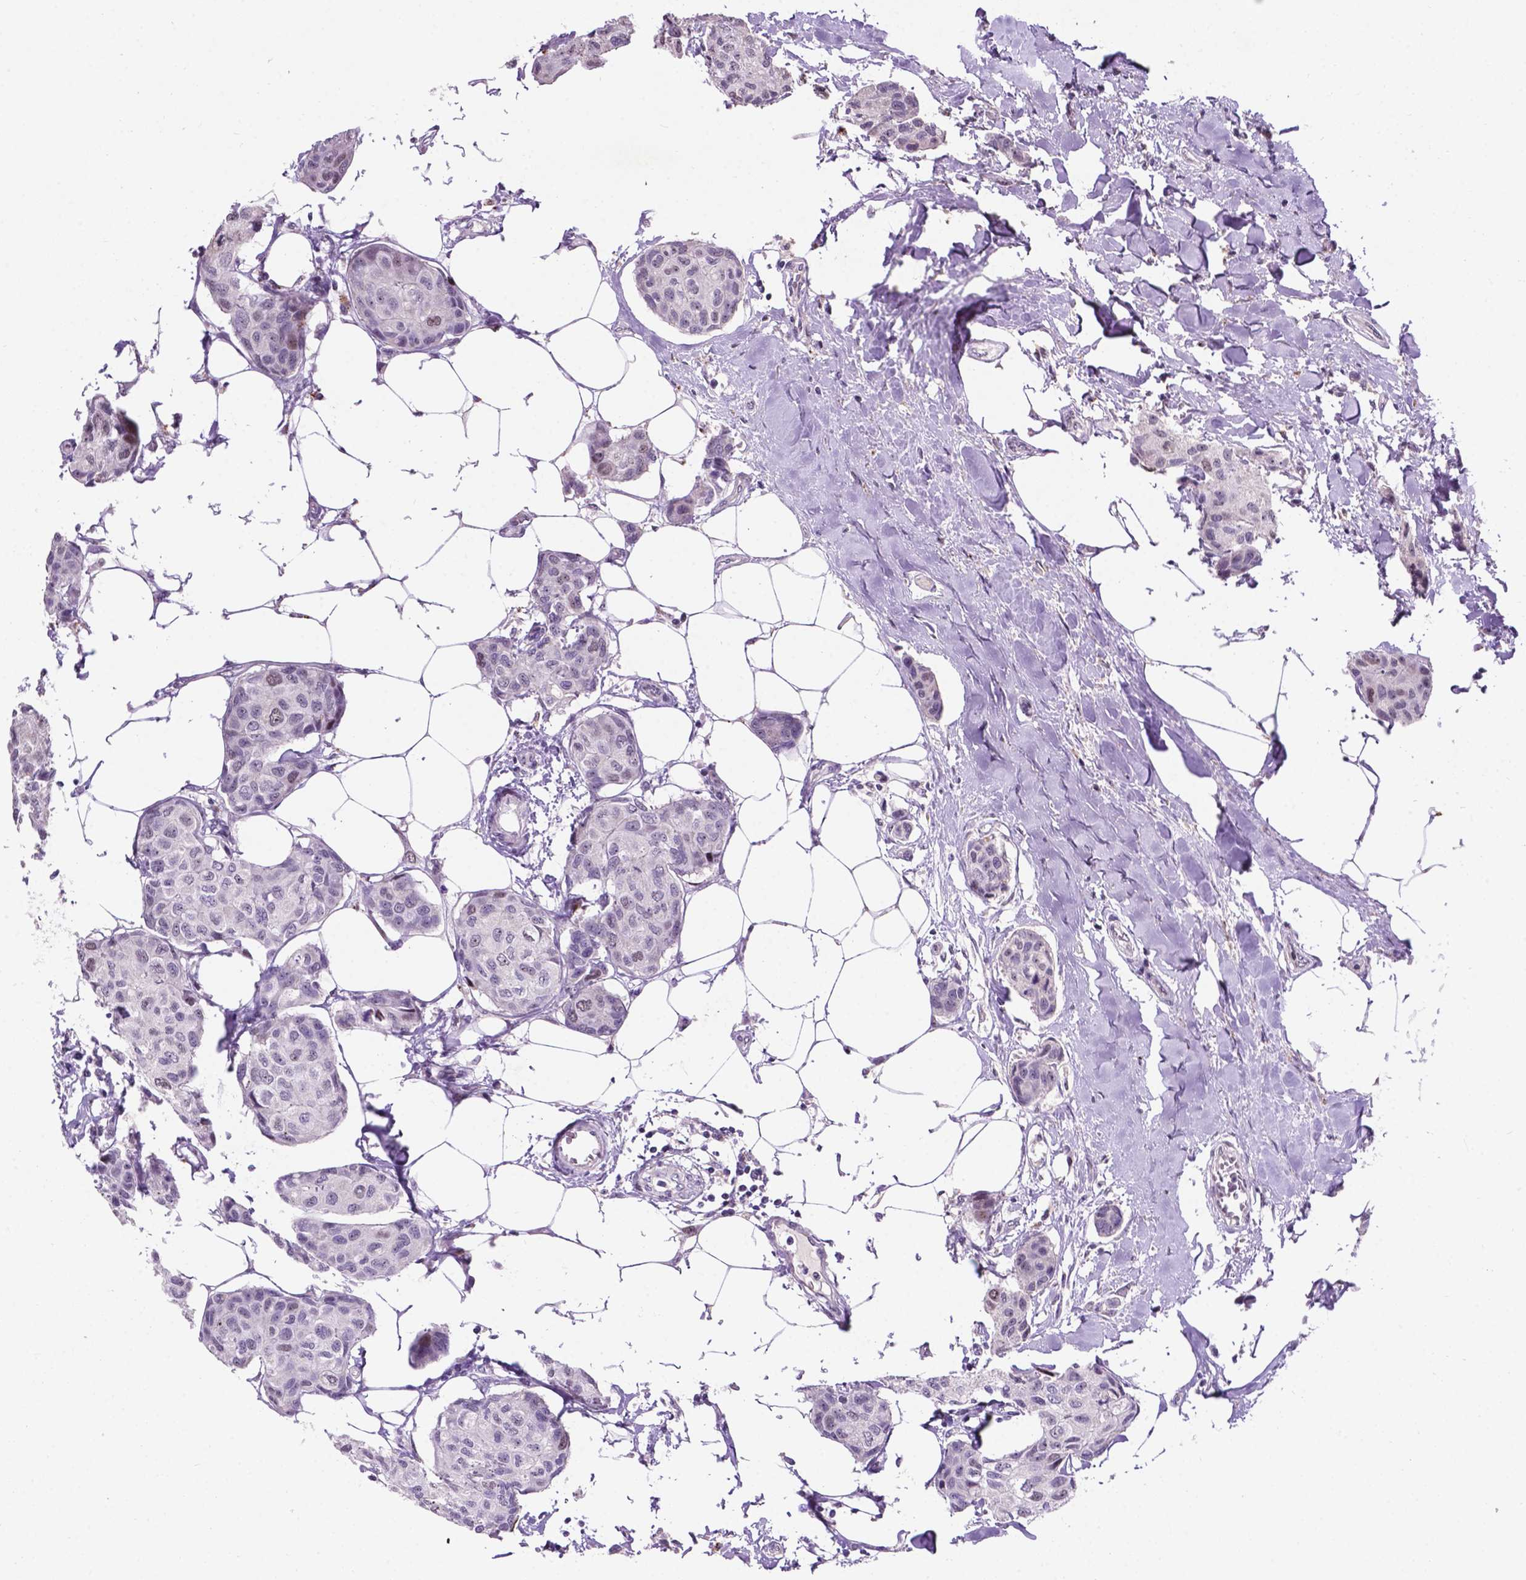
{"staining": {"intensity": "negative", "quantity": "none", "location": "none"}, "tissue": "breast cancer", "cell_type": "Tumor cells", "image_type": "cancer", "snomed": [{"axis": "morphology", "description": "Duct carcinoma"}, {"axis": "topography", "description": "Breast"}], "caption": "A high-resolution image shows IHC staining of breast cancer, which exhibits no significant expression in tumor cells.", "gene": "SMAD3", "patient": {"sex": "female", "age": 80}}